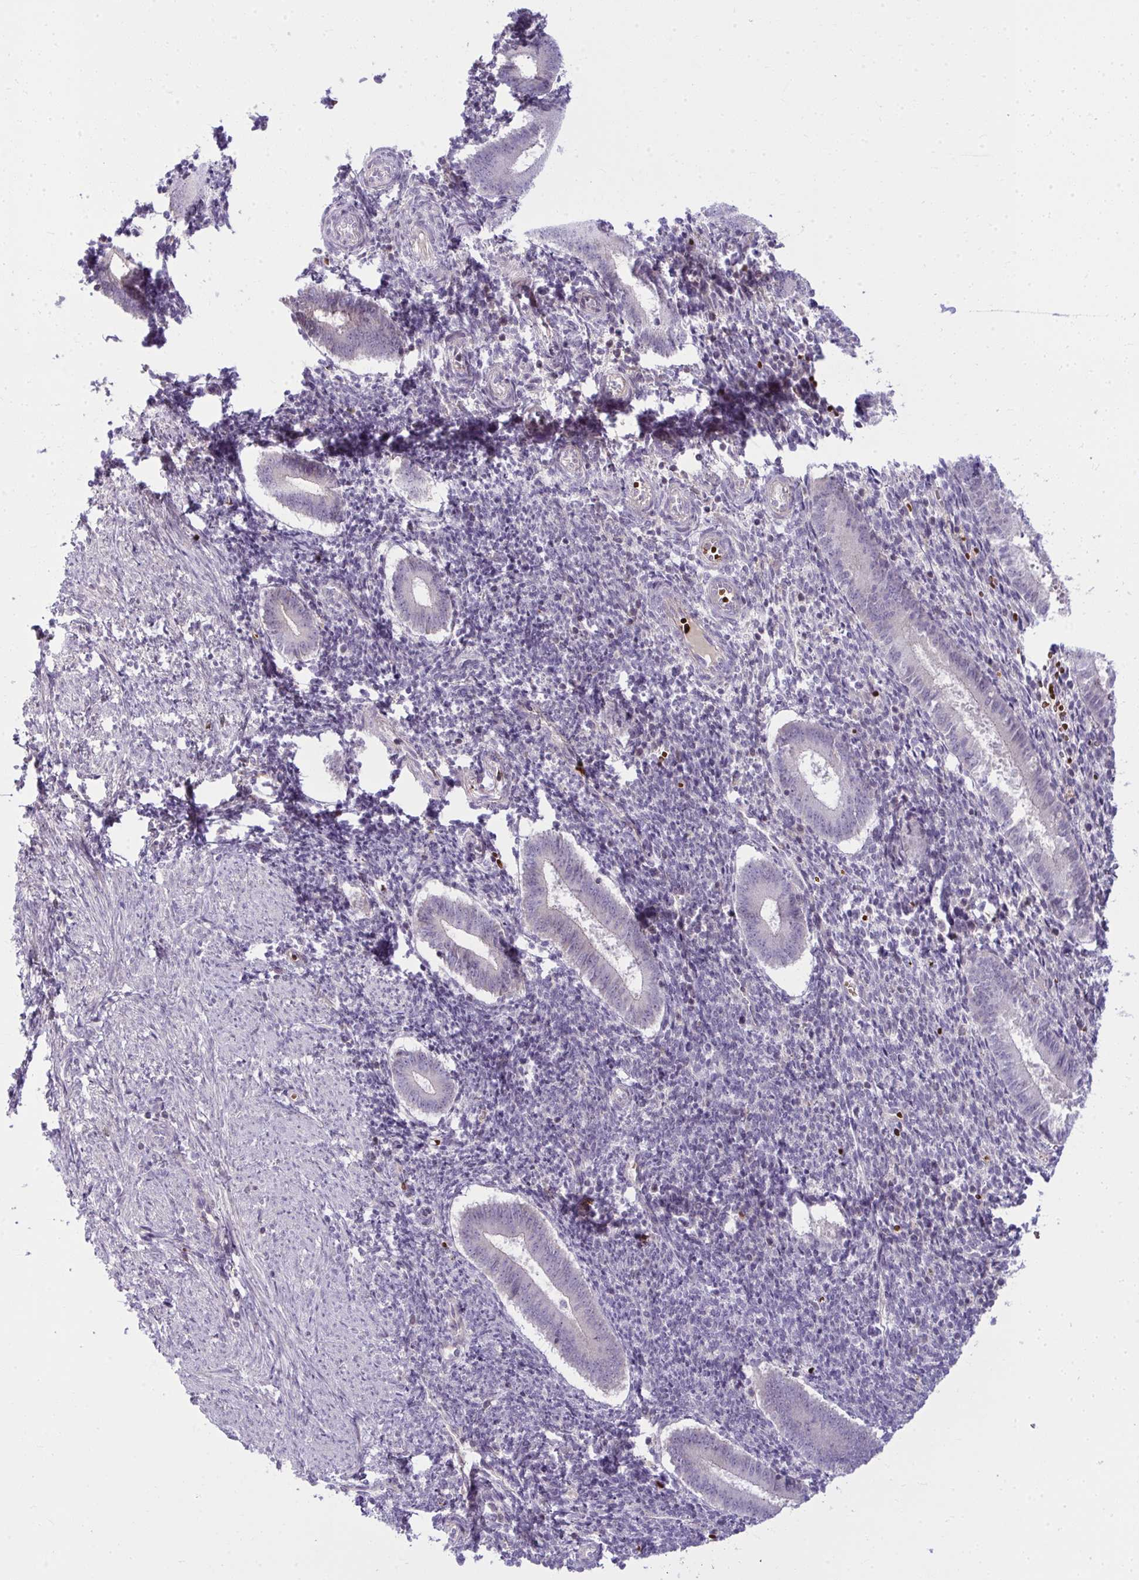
{"staining": {"intensity": "negative", "quantity": "none", "location": "none"}, "tissue": "endometrium", "cell_type": "Cells in endometrial stroma", "image_type": "normal", "snomed": [{"axis": "morphology", "description": "Normal tissue, NOS"}, {"axis": "topography", "description": "Endometrium"}], "caption": "There is no significant positivity in cells in endometrial stroma of endometrium. The staining was performed using DAB to visualize the protein expression in brown, while the nuclei were stained in blue with hematoxylin (Magnification: 20x).", "gene": "SLC14A1", "patient": {"sex": "female", "age": 25}}